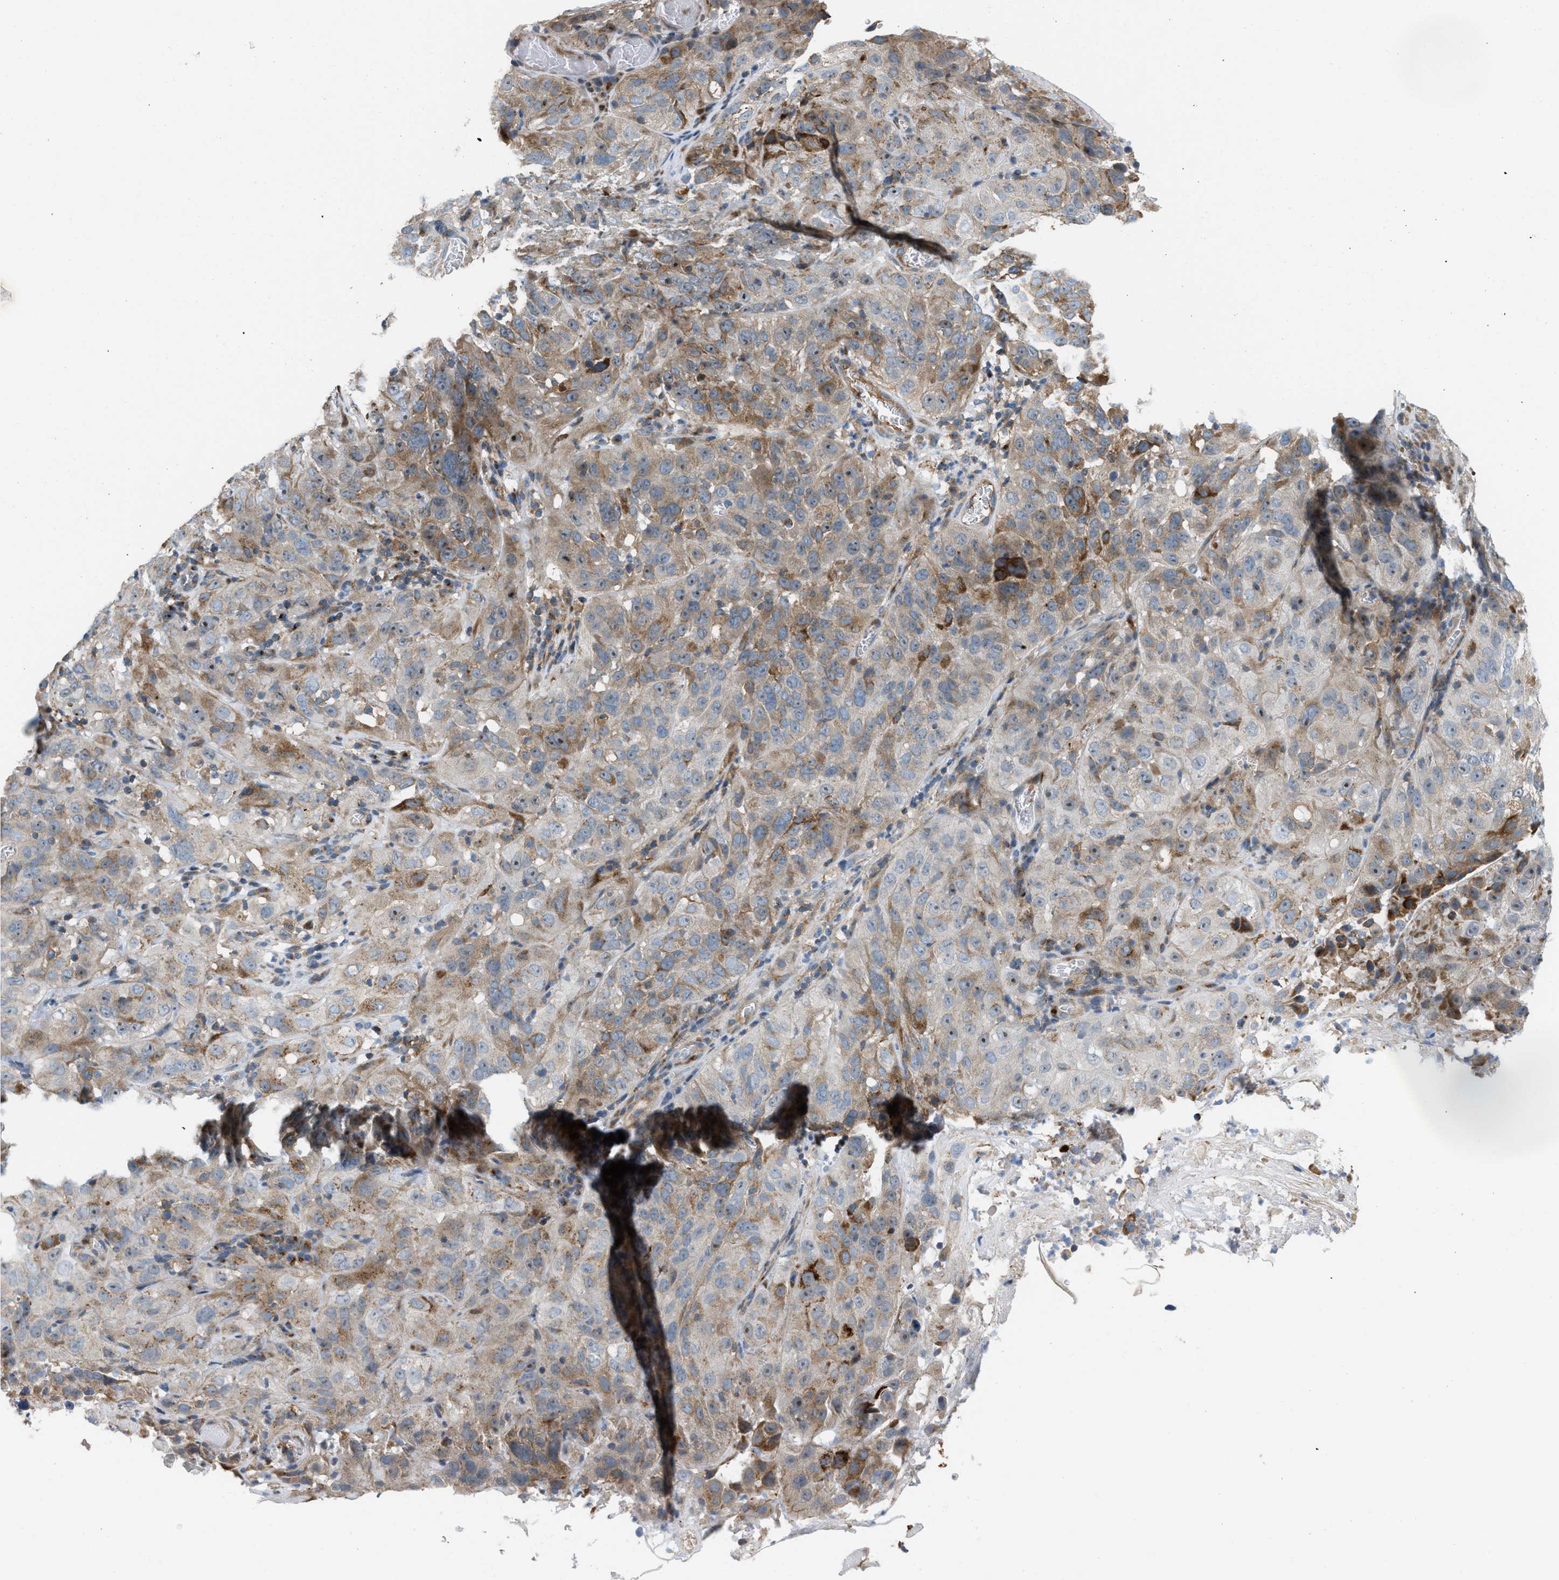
{"staining": {"intensity": "moderate", "quantity": "25%-75%", "location": "cytoplasmic/membranous,nuclear"}, "tissue": "cervical cancer", "cell_type": "Tumor cells", "image_type": "cancer", "snomed": [{"axis": "morphology", "description": "Squamous cell carcinoma, NOS"}, {"axis": "topography", "description": "Cervix"}], "caption": "Cervical squamous cell carcinoma was stained to show a protein in brown. There is medium levels of moderate cytoplasmic/membranous and nuclear staining in about 25%-75% of tumor cells.", "gene": "DIPK1A", "patient": {"sex": "female", "age": 32}}